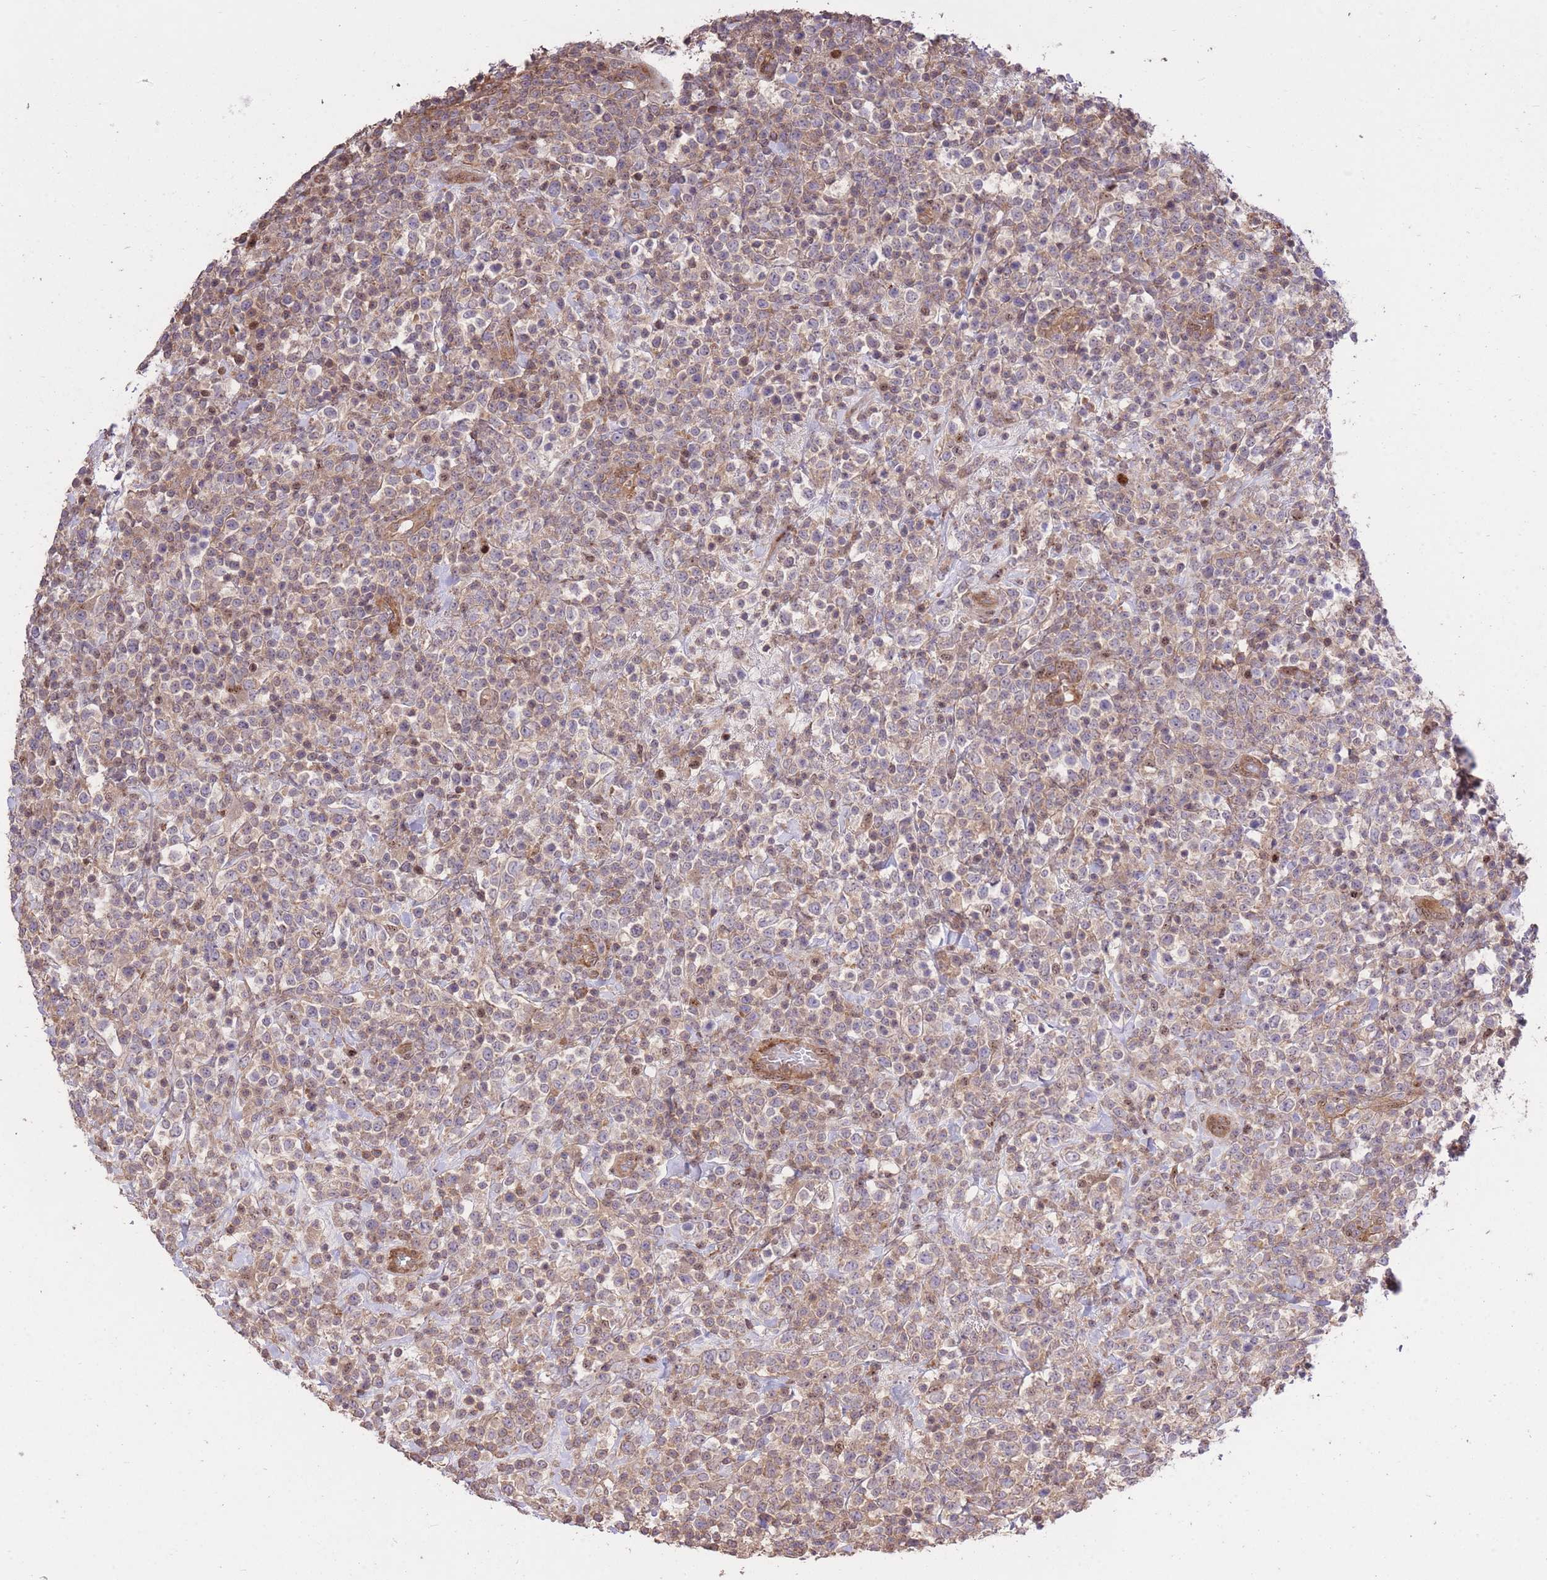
{"staining": {"intensity": "negative", "quantity": "none", "location": "none"}, "tissue": "lymphoma", "cell_type": "Tumor cells", "image_type": "cancer", "snomed": [{"axis": "morphology", "description": "Malignant lymphoma, non-Hodgkin's type, High grade"}, {"axis": "topography", "description": "Colon"}], "caption": "There is no significant expression in tumor cells of lymphoma. (Immunohistochemistry (ihc), brightfield microscopy, high magnification).", "gene": "PLD1", "patient": {"sex": "female", "age": 53}}